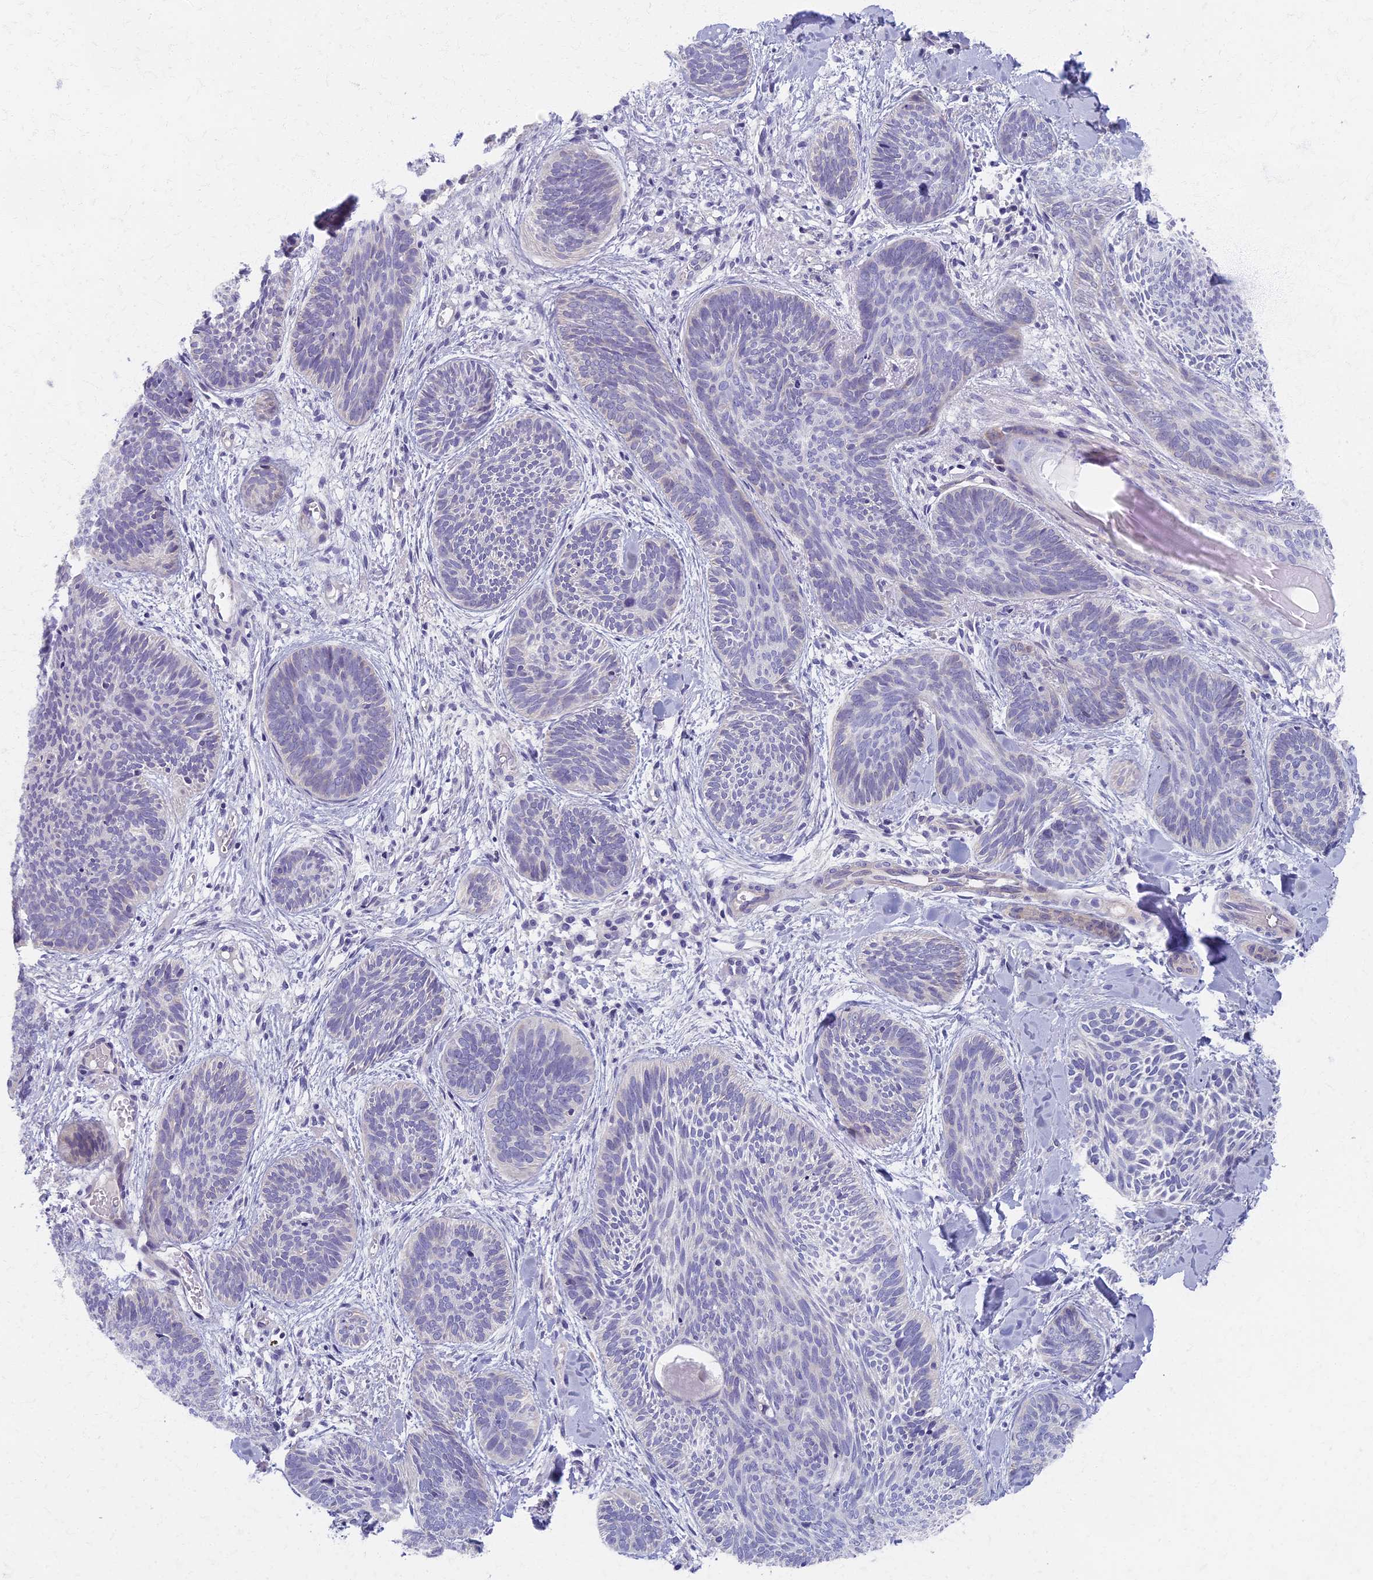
{"staining": {"intensity": "negative", "quantity": "none", "location": "none"}, "tissue": "skin cancer", "cell_type": "Tumor cells", "image_type": "cancer", "snomed": [{"axis": "morphology", "description": "Basal cell carcinoma"}, {"axis": "topography", "description": "Skin"}], "caption": "There is no significant positivity in tumor cells of basal cell carcinoma (skin). Nuclei are stained in blue.", "gene": "AP4E1", "patient": {"sex": "female", "age": 81}}